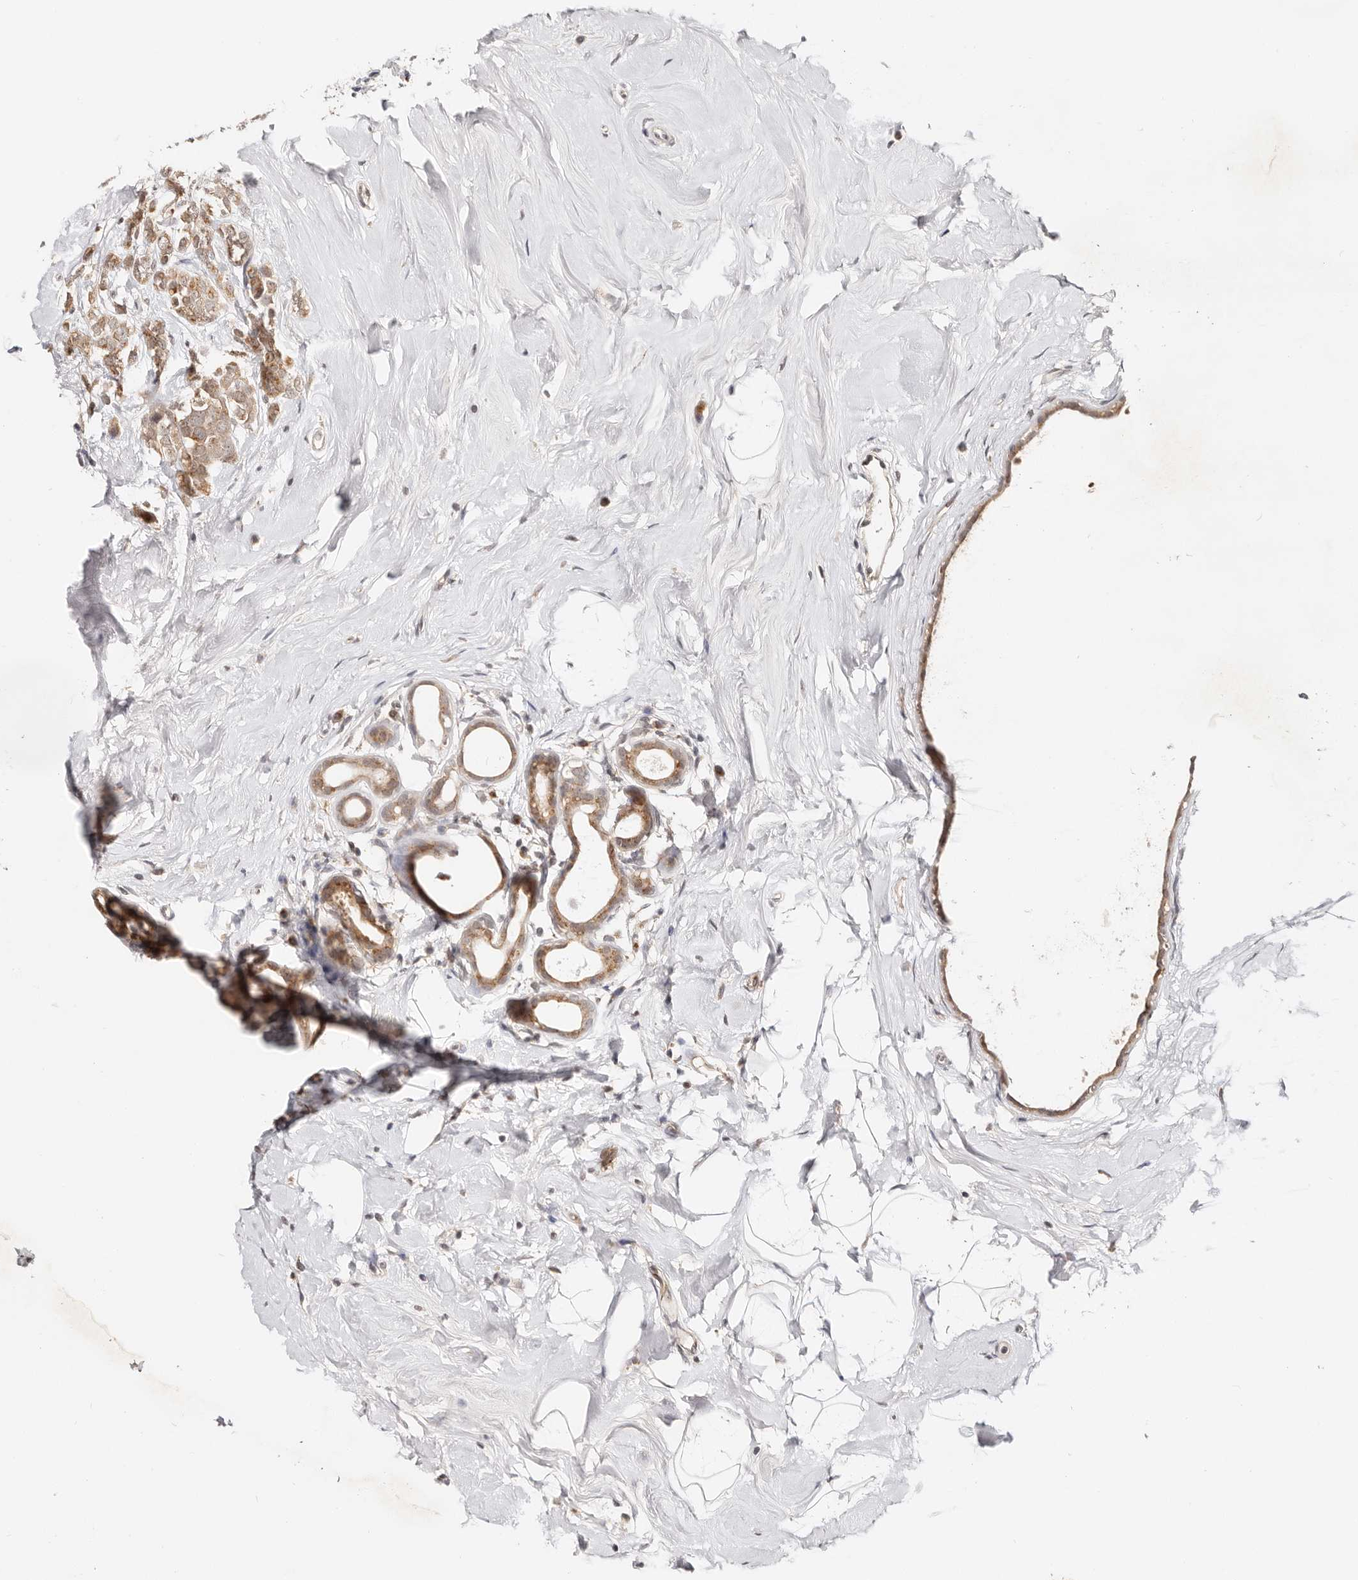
{"staining": {"intensity": "moderate", "quantity": ">75%", "location": "cytoplasmic/membranous"}, "tissue": "breast cancer", "cell_type": "Tumor cells", "image_type": "cancer", "snomed": [{"axis": "morphology", "description": "Lobular carcinoma"}, {"axis": "topography", "description": "Breast"}], "caption": "This is an image of immunohistochemistry staining of breast cancer (lobular carcinoma), which shows moderate staining in the cytoplasmic/membranous of tumor cells.", "gene": "VIPAS39", "patient": {"sex": "female", "age": 47}}